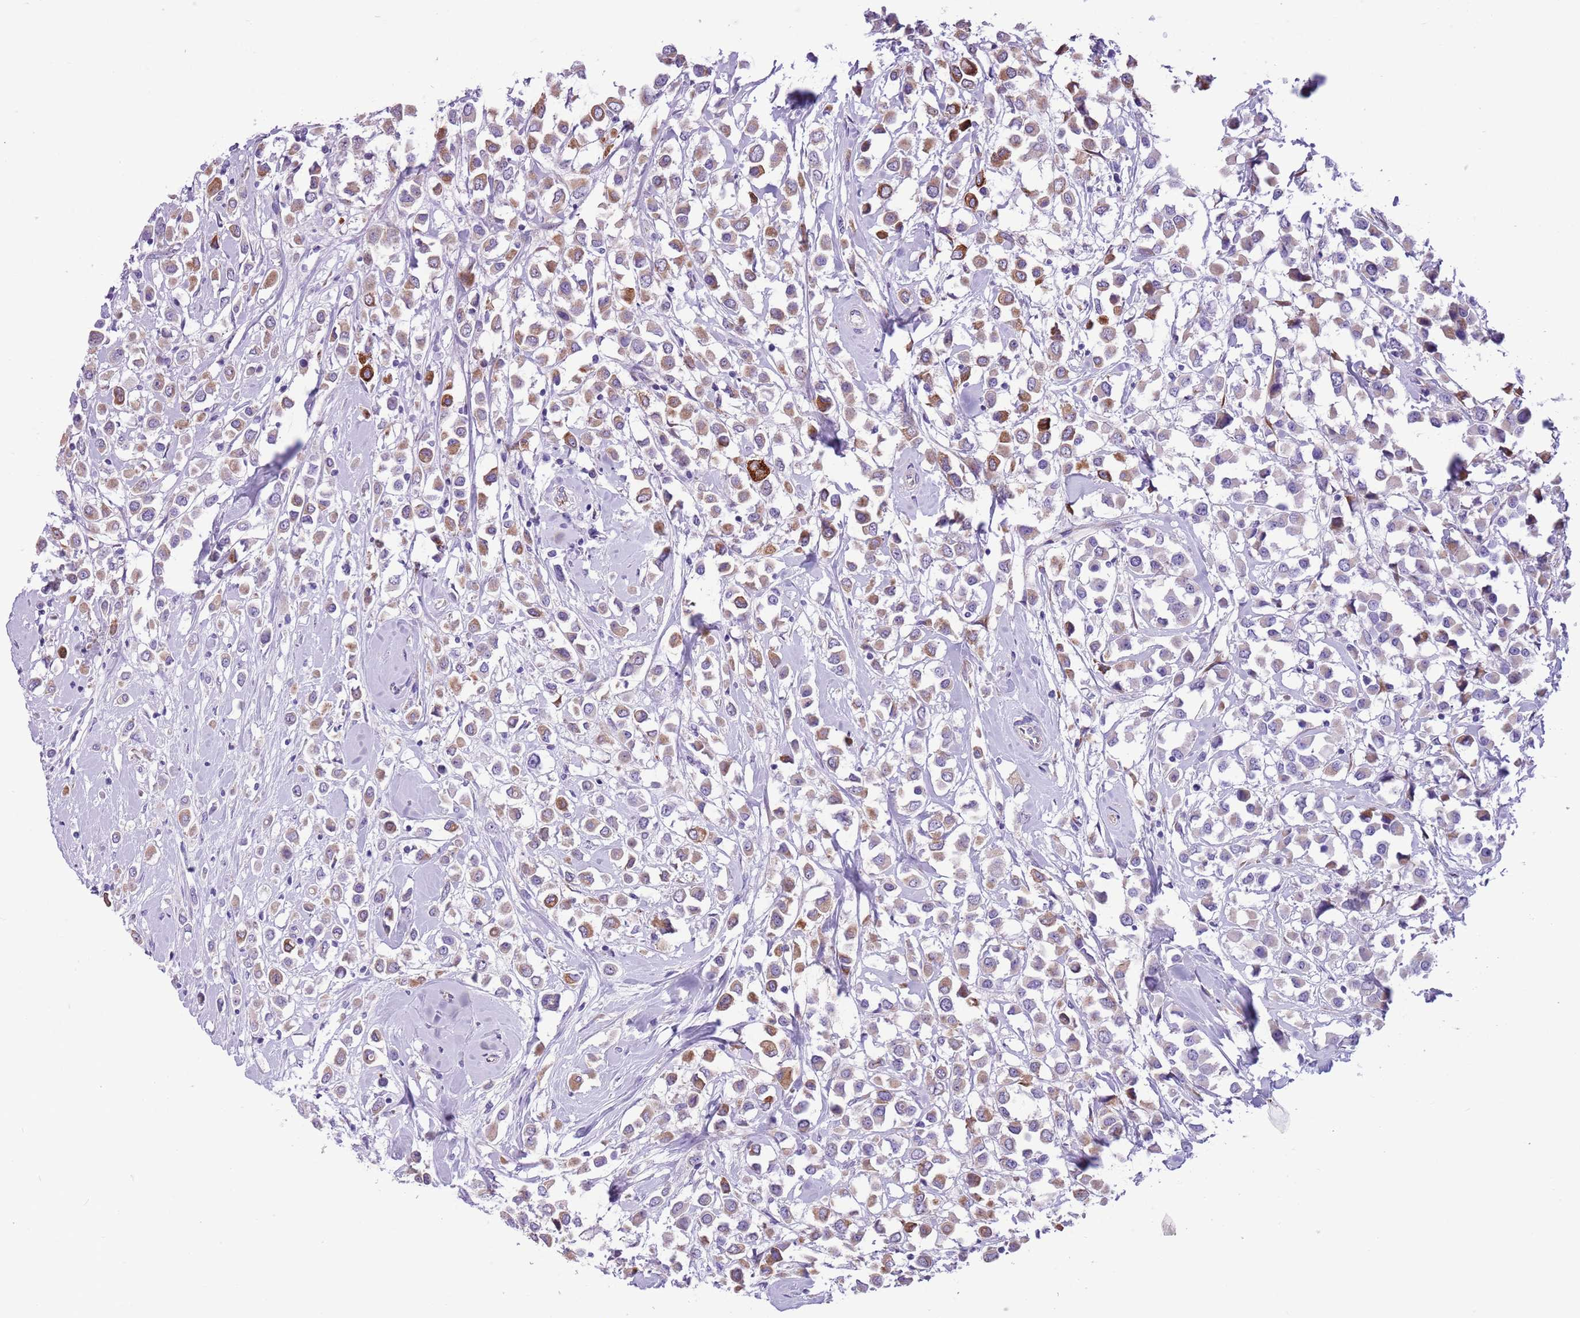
{"staining": {"intensity": "moderate", "quantity": ">75%", "location": "cytoplasmic/membranous"}, "tissue": "breast cancer", "cell_type": "Tumor cells", "image_type": "cancer", "snomed": [{"axis": "morphology", "description": "Duct carcinoma"}, {"axis": "topography", "description": "Breast"}], "caption": "A micrograph showing moderate cytoplasmic/membranous staining in approximately >75% of tumor cells in invasive ductal carcinoma (breast), as visualized by brown immunohistochemical staining.", "gene": "MRPL32", "patient": {"sex": "female", "age": 87}}